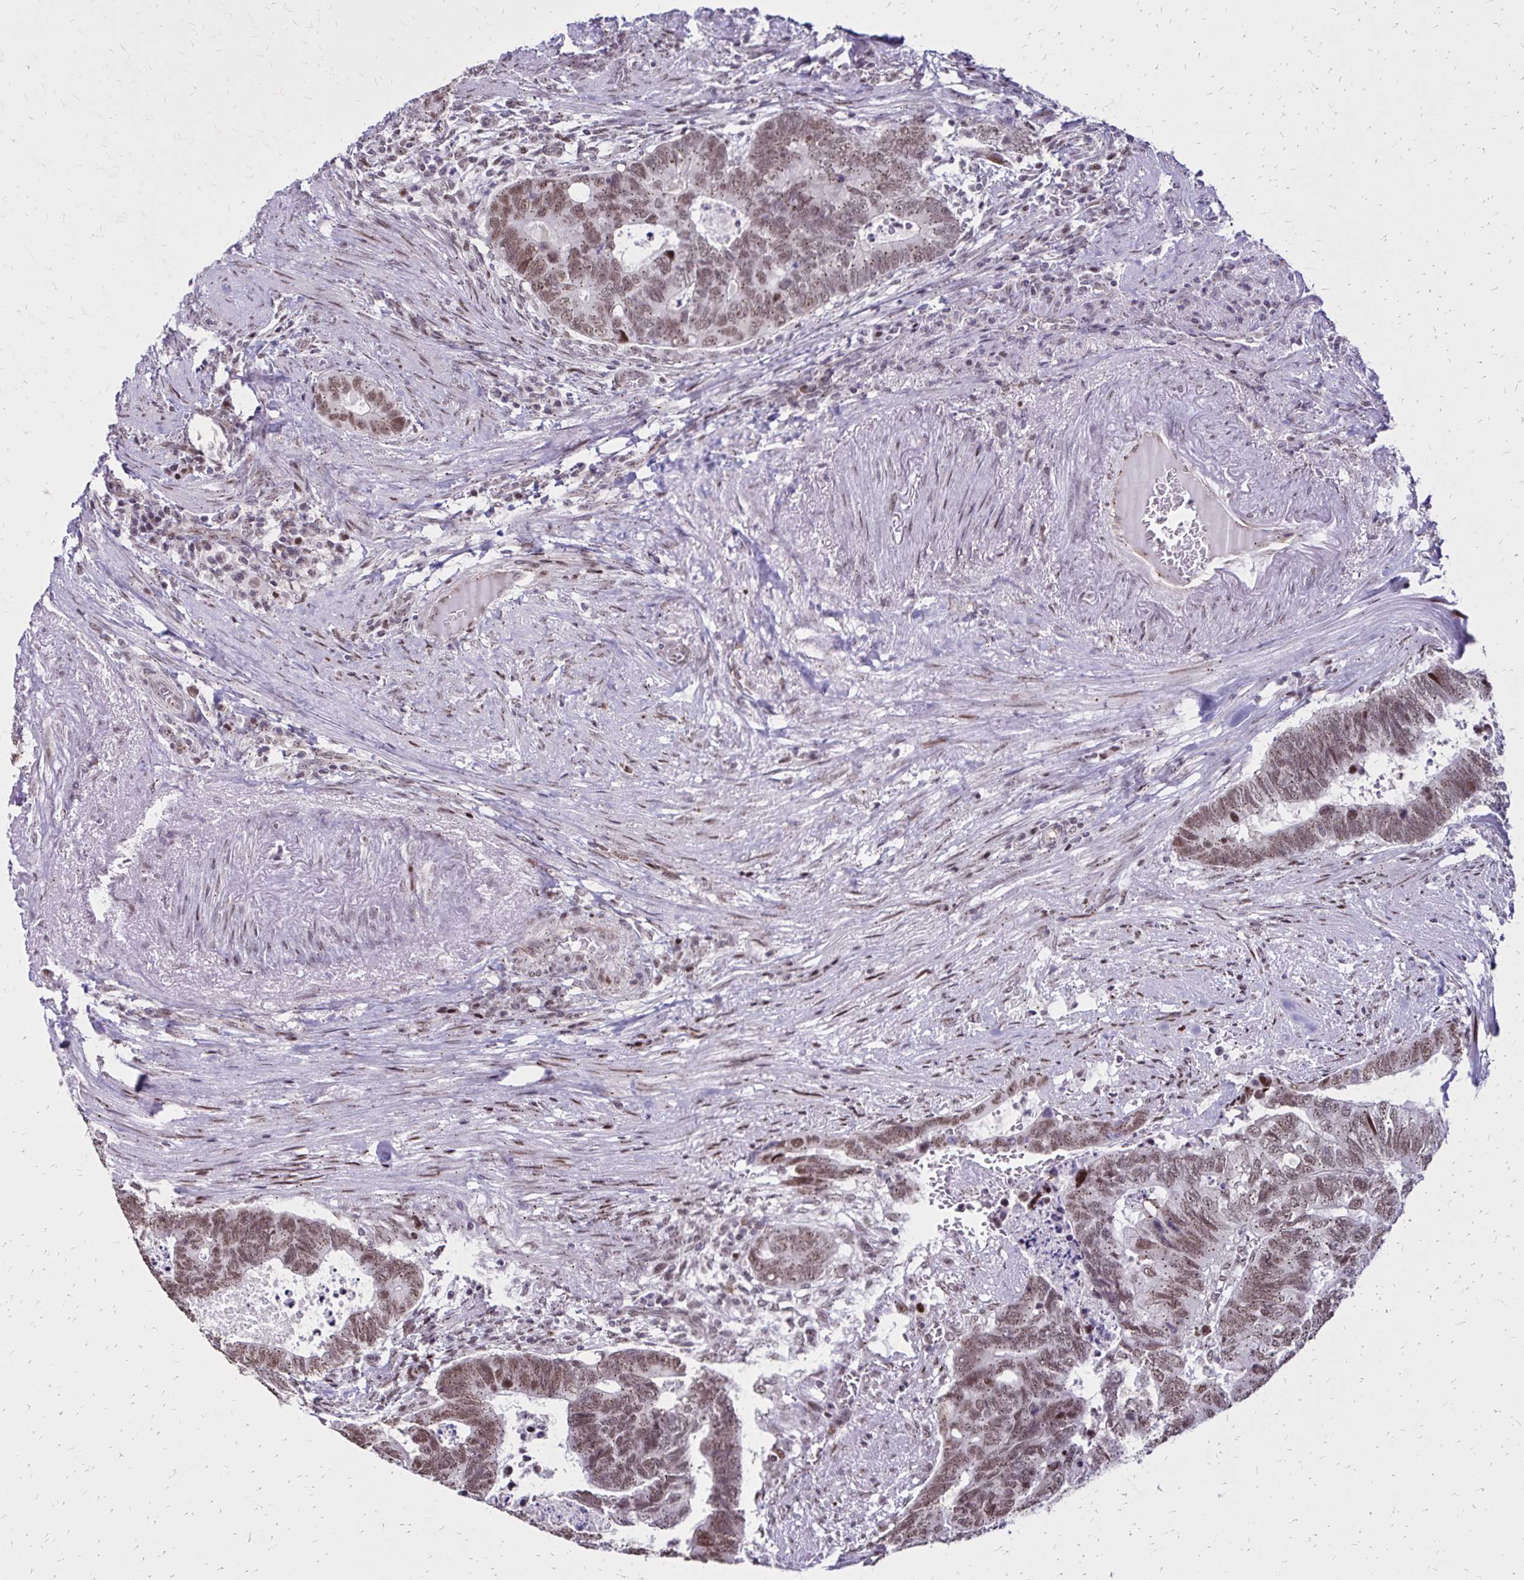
{"staining": {"intensity": "moderate", "quantity": ">75%", "location": "cytoplasmic/membranous,nuclear"}, "tissue": "colorectal cancer", "cell_type": "Tumor cells", "image_type": "cancer", "snomed": [{"axis": "morphology", "description": "Adenocarcinoma, NOS"}, {"axis": "topography", "description": "Colon"}], "caption": "A brown stain shows moderate cytoplasmic/membranous and nuclear positivity of a protein in colorectal cancer tumor cells.", "gene": "TOB1", "patient": {"sex": "male", "age": 62}}